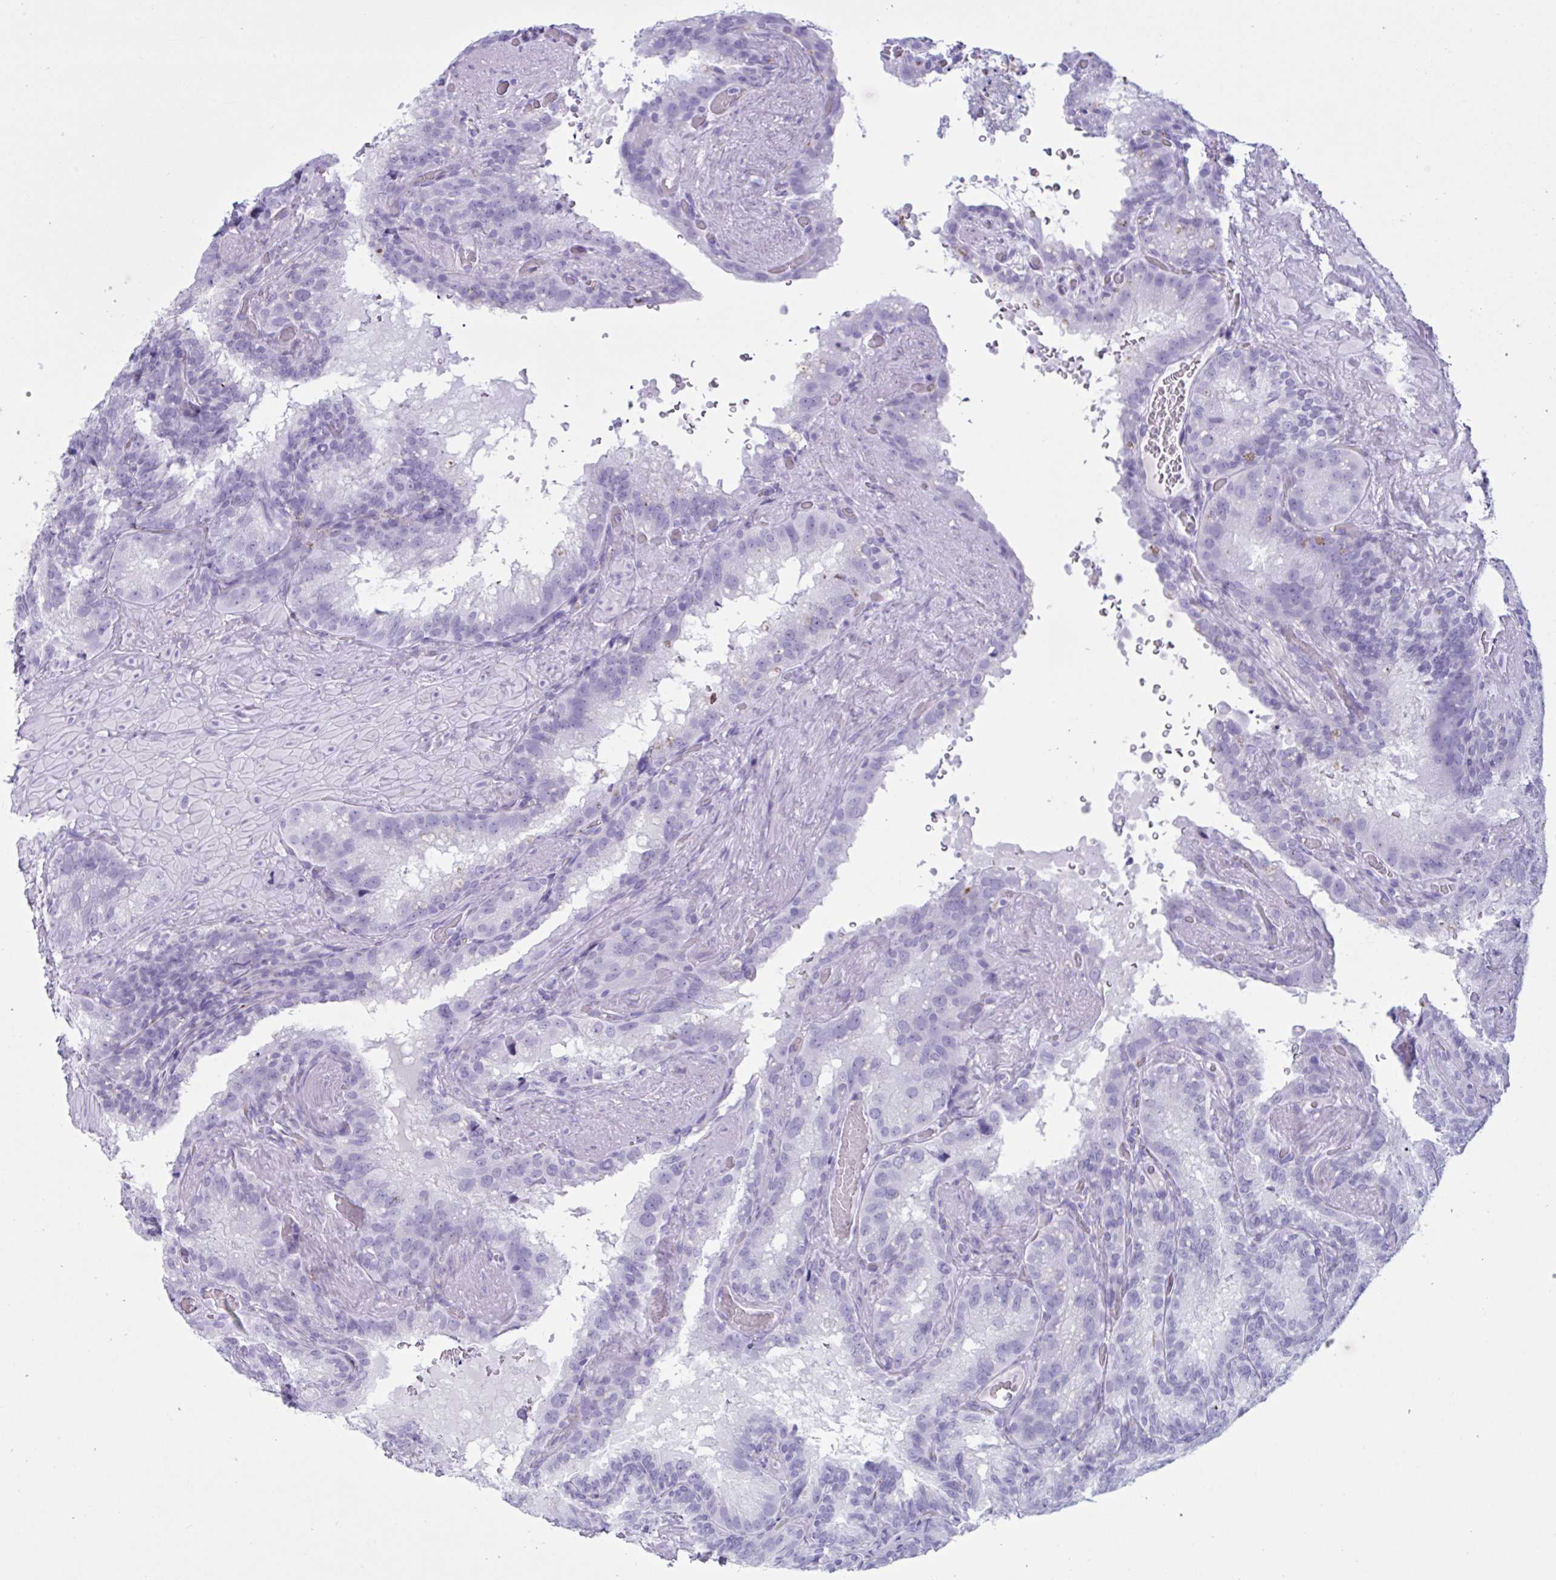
{"staining": {"intensity": "negative", "quantity": "none", "location": "none"}, "tissue": "seminal vesicle", "cell_type": "Glandular cells", "image_type": "normal", "snomed": [{"axis": "morphology", "description": "Normal tissue, NOS"}, {"axis": "topography", "description": "Seminal veicle"}], "caption": "Immunohistochemical staining of unremarkable human seminal vesicle demonstrates no significant staining in glandular cells. (DAB (3,3'-diaminobenzidine) immunohistochemistry (IHC) visualized using brightfield microscopy, high magnification).", "gene": "MRGPRG", "patient": {"sex": "male", "age": 60}}